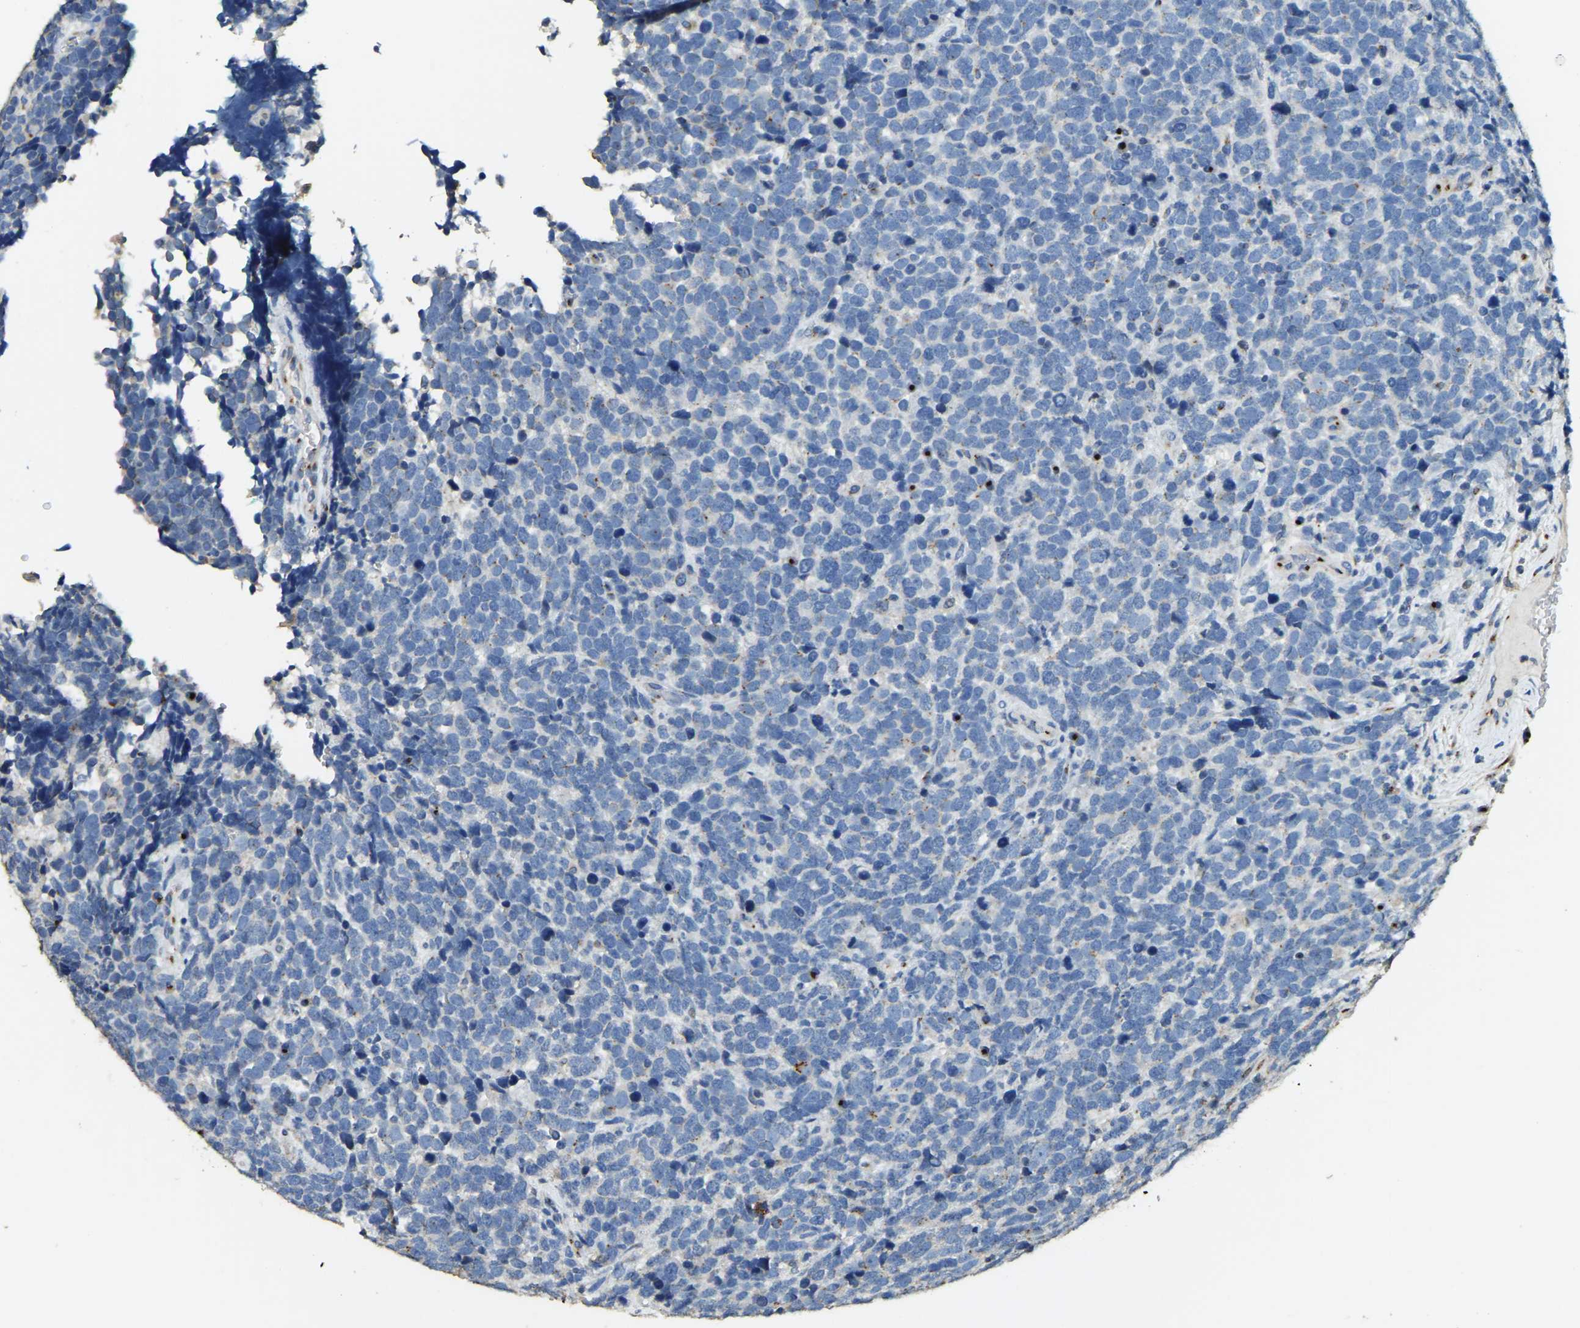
{"staining": {"intensity": "negative", "quantity": "none", "location": "none"}, "tissue": "urothelial cancer", "cell_type": "Tumor cells", "image_type": "cancer", "snomed": [{"axis": "morphology", "description": "Urothelial carcinoma, High grade"}, {"axis": "topography", "description": "Urinary bladder"}], "caption": "This is a image of immunohistochemistry staining of urothelial cancer, which shows no staining in tumor cells. (Stains: DAB (3,3'-diaminobenzidine) immunohistochemistry with hematoxylin counter stain, Microscopy: brightfield microscopy at high magnification).", "gene": "FAM174A", "patient": {"sex": "female", "age": 82}}